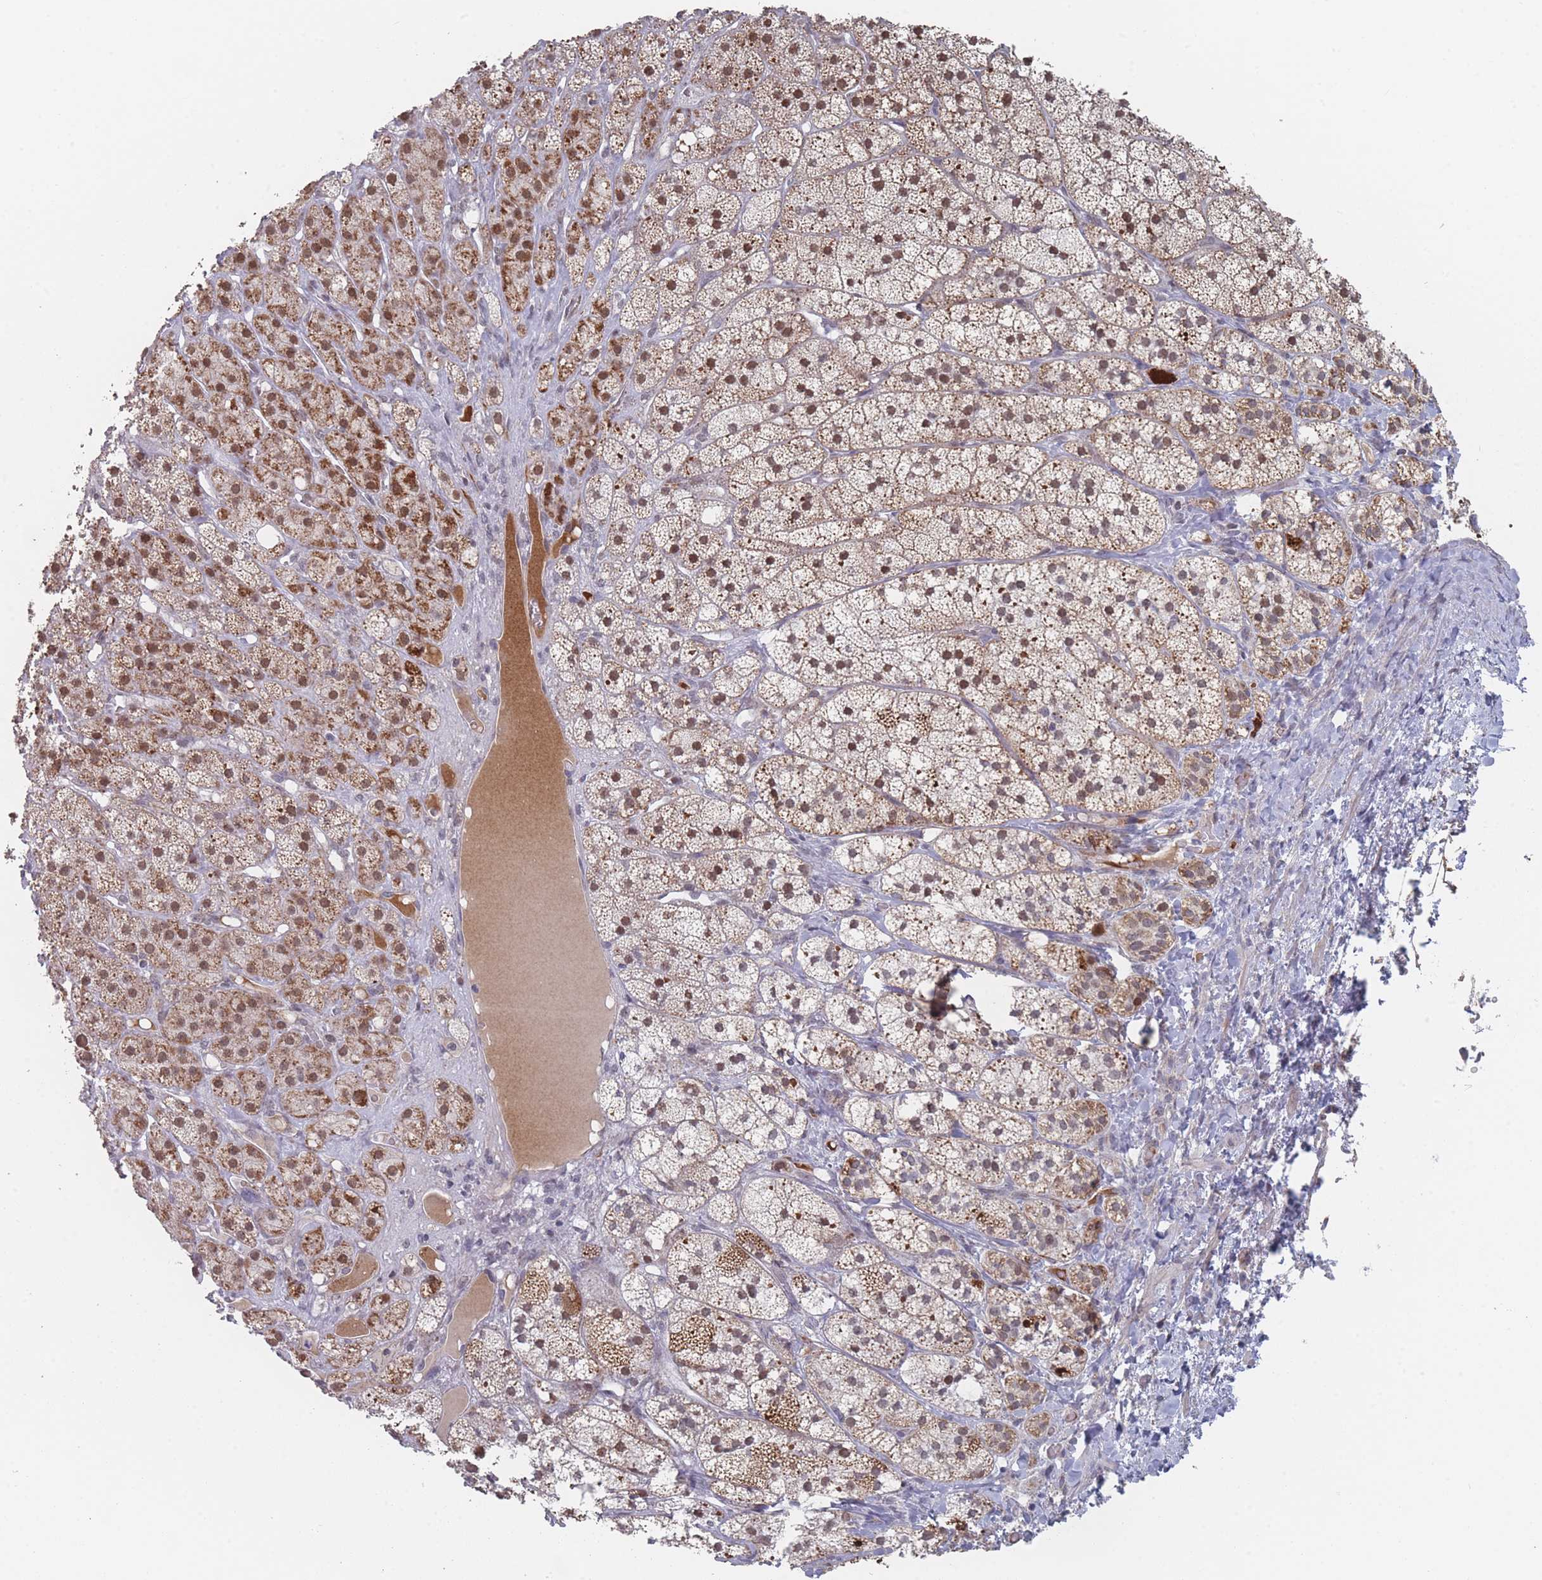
{"staining": {"intensity": "moderate", "quantity": ">75%", "location": "cytoplasmic/membranous,nuclear"}, "tissue": "adrenal gland", "cell_type": "Glandular cells", "image_type": "normal", "snomed": [{"axis": "morphology", "description": "Normal tissue, NOS"}, {"axis": "topography", "description": "Adrenal gland"}], "caption": "A brown stain labels moderate cytoplasmic/membranous,nuclear staining of a protein in glandular cells of unremarkable adrenal gland.", "gene": "TRARG1", "patient": {"sex": "female", "age": 52}}